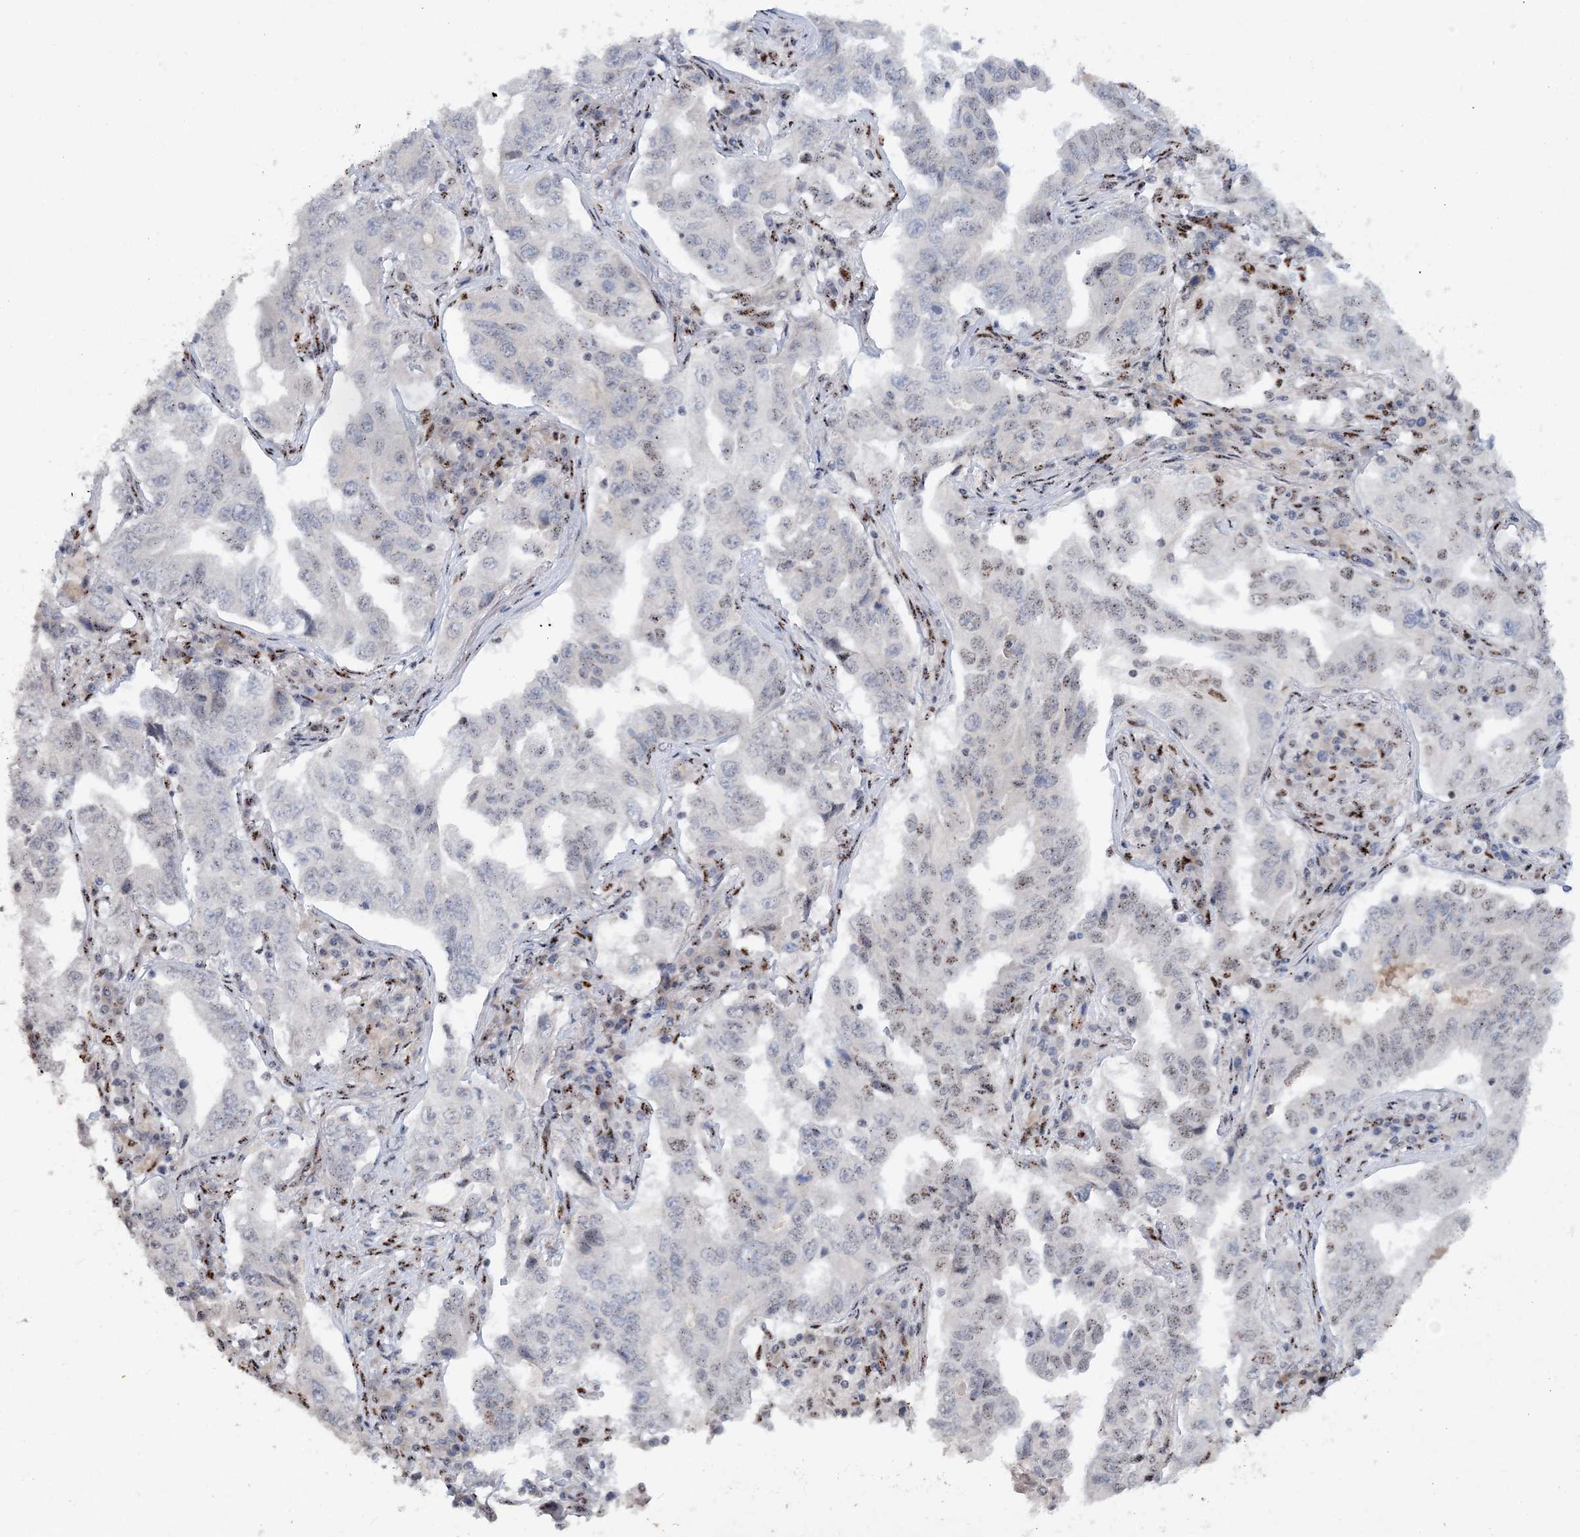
{"staining": {"intensity": "weak", "quantity": "<25%", "location": "nuclear"}, "tissue": "lung cancer", "cell_type": "Tumor cells", "image_type": "cancer", "snomed": [{"axis": "morphology", "description": "Adenocarcinoma, NOS"}, {"axis": "topography", "description": "Lung"}], "caption": "Protein analysis of adenocarcinoma (lung) shows no significant positivity in tumor cells. (Immunohistochemistry, brightfield microscopy, high magnification).", "gene": "GIN1", "patient": {"sex": "female", "age": 51}}